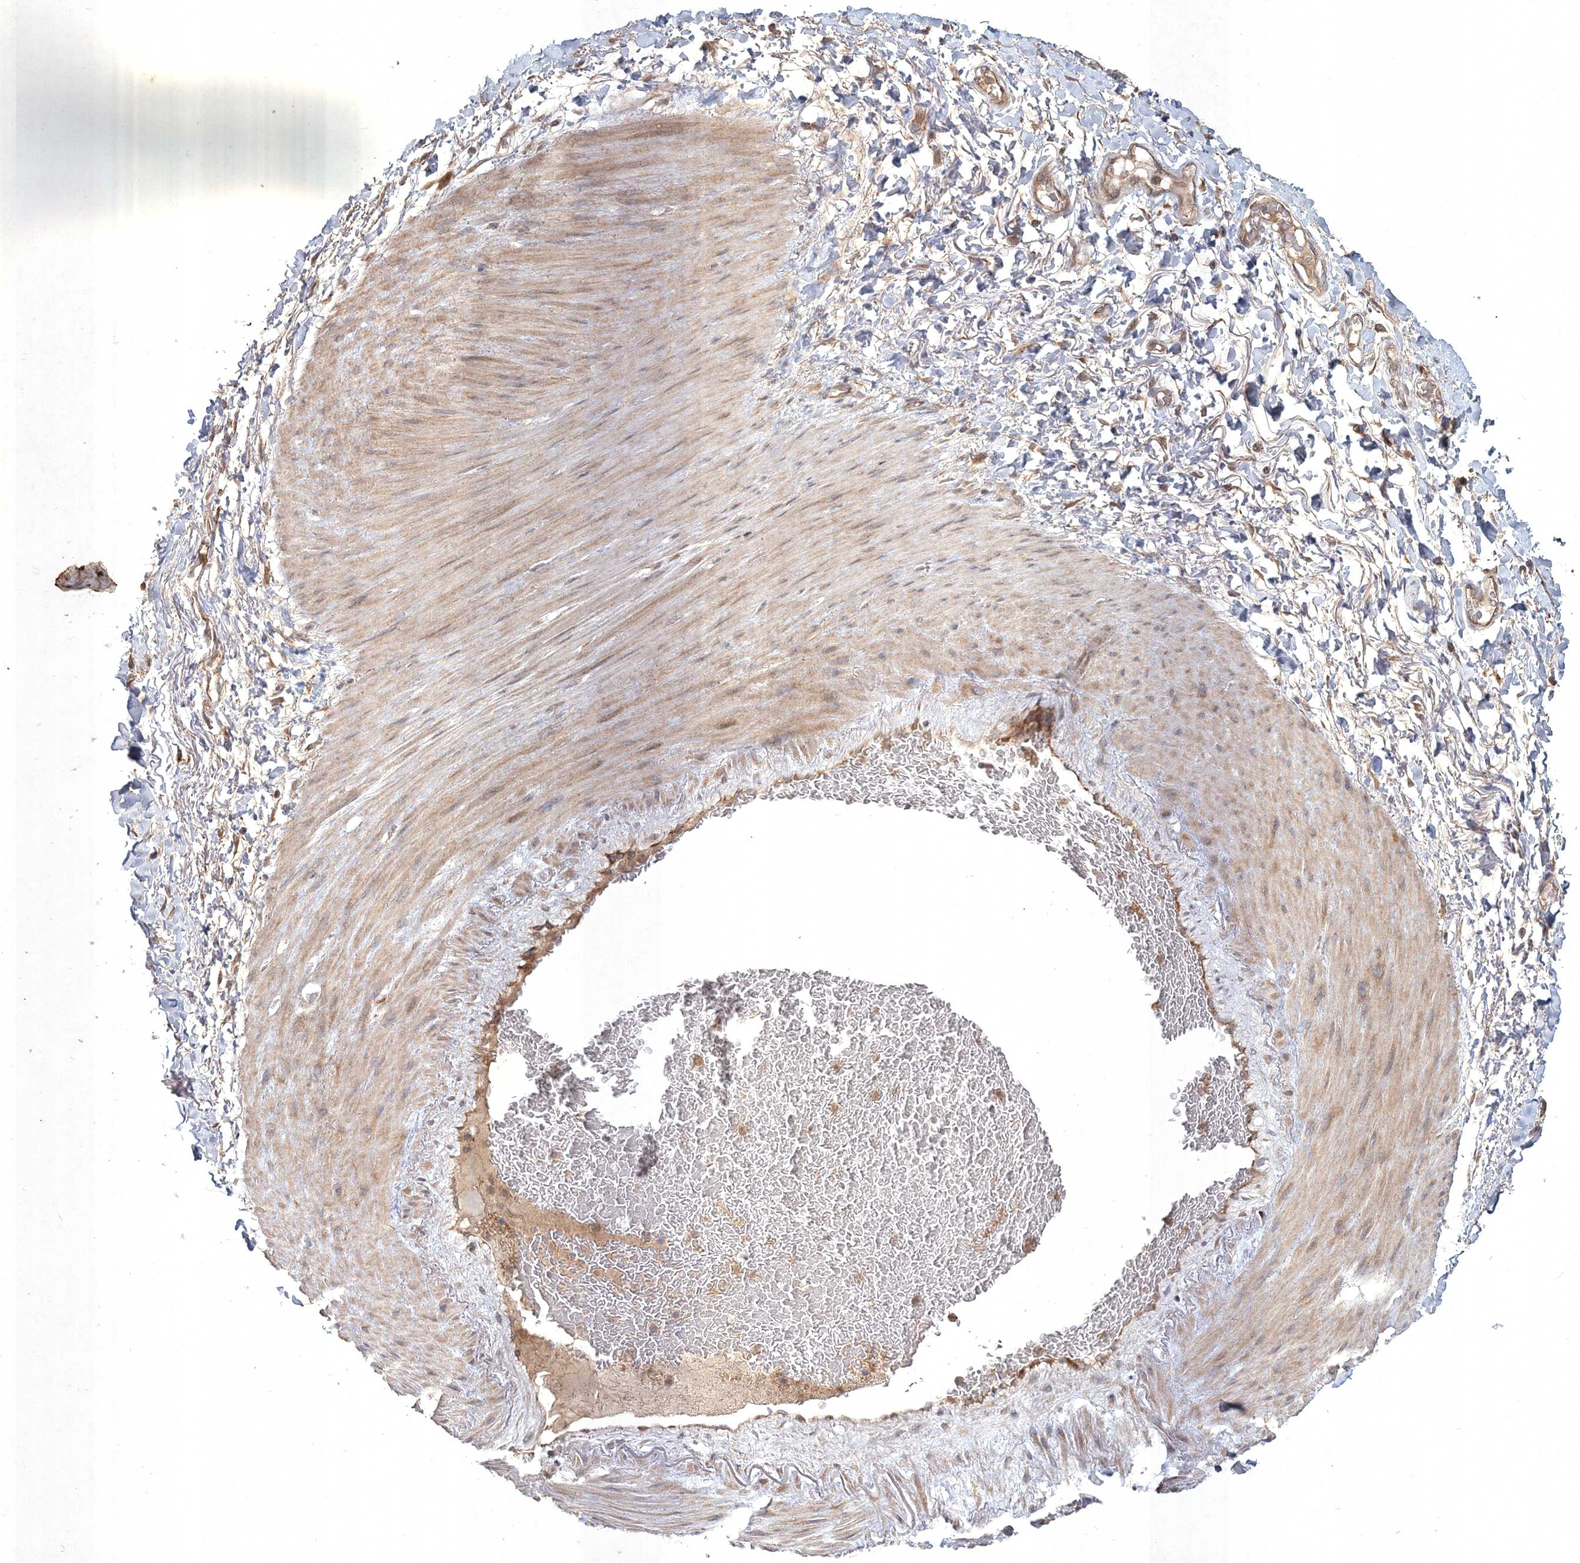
{"staining": {"intensity": "moderate", "quantity": ">75%", "location": "cytoplasmic/membranous"}, "tissue": "adipose tissue", "cell_type": "Adipocytes", "image_type": "normal", "snomed": [{"axis": "morphology", "description": "Normal tissue, NOS"}, {"axis": "morphology", "description": "Adenocarcinoma, NOS"}, {"axis": "topography", "description": "Esophagus"}], "caption": "About >75% of adipocytes in benign adipose tissue demonstrate moderate cytoplasmic/membranous protein expression as visualized by brown immunohistochemical staining.", "gene": "SPRY1", "patient": {"sex": "male", "age": 62}}